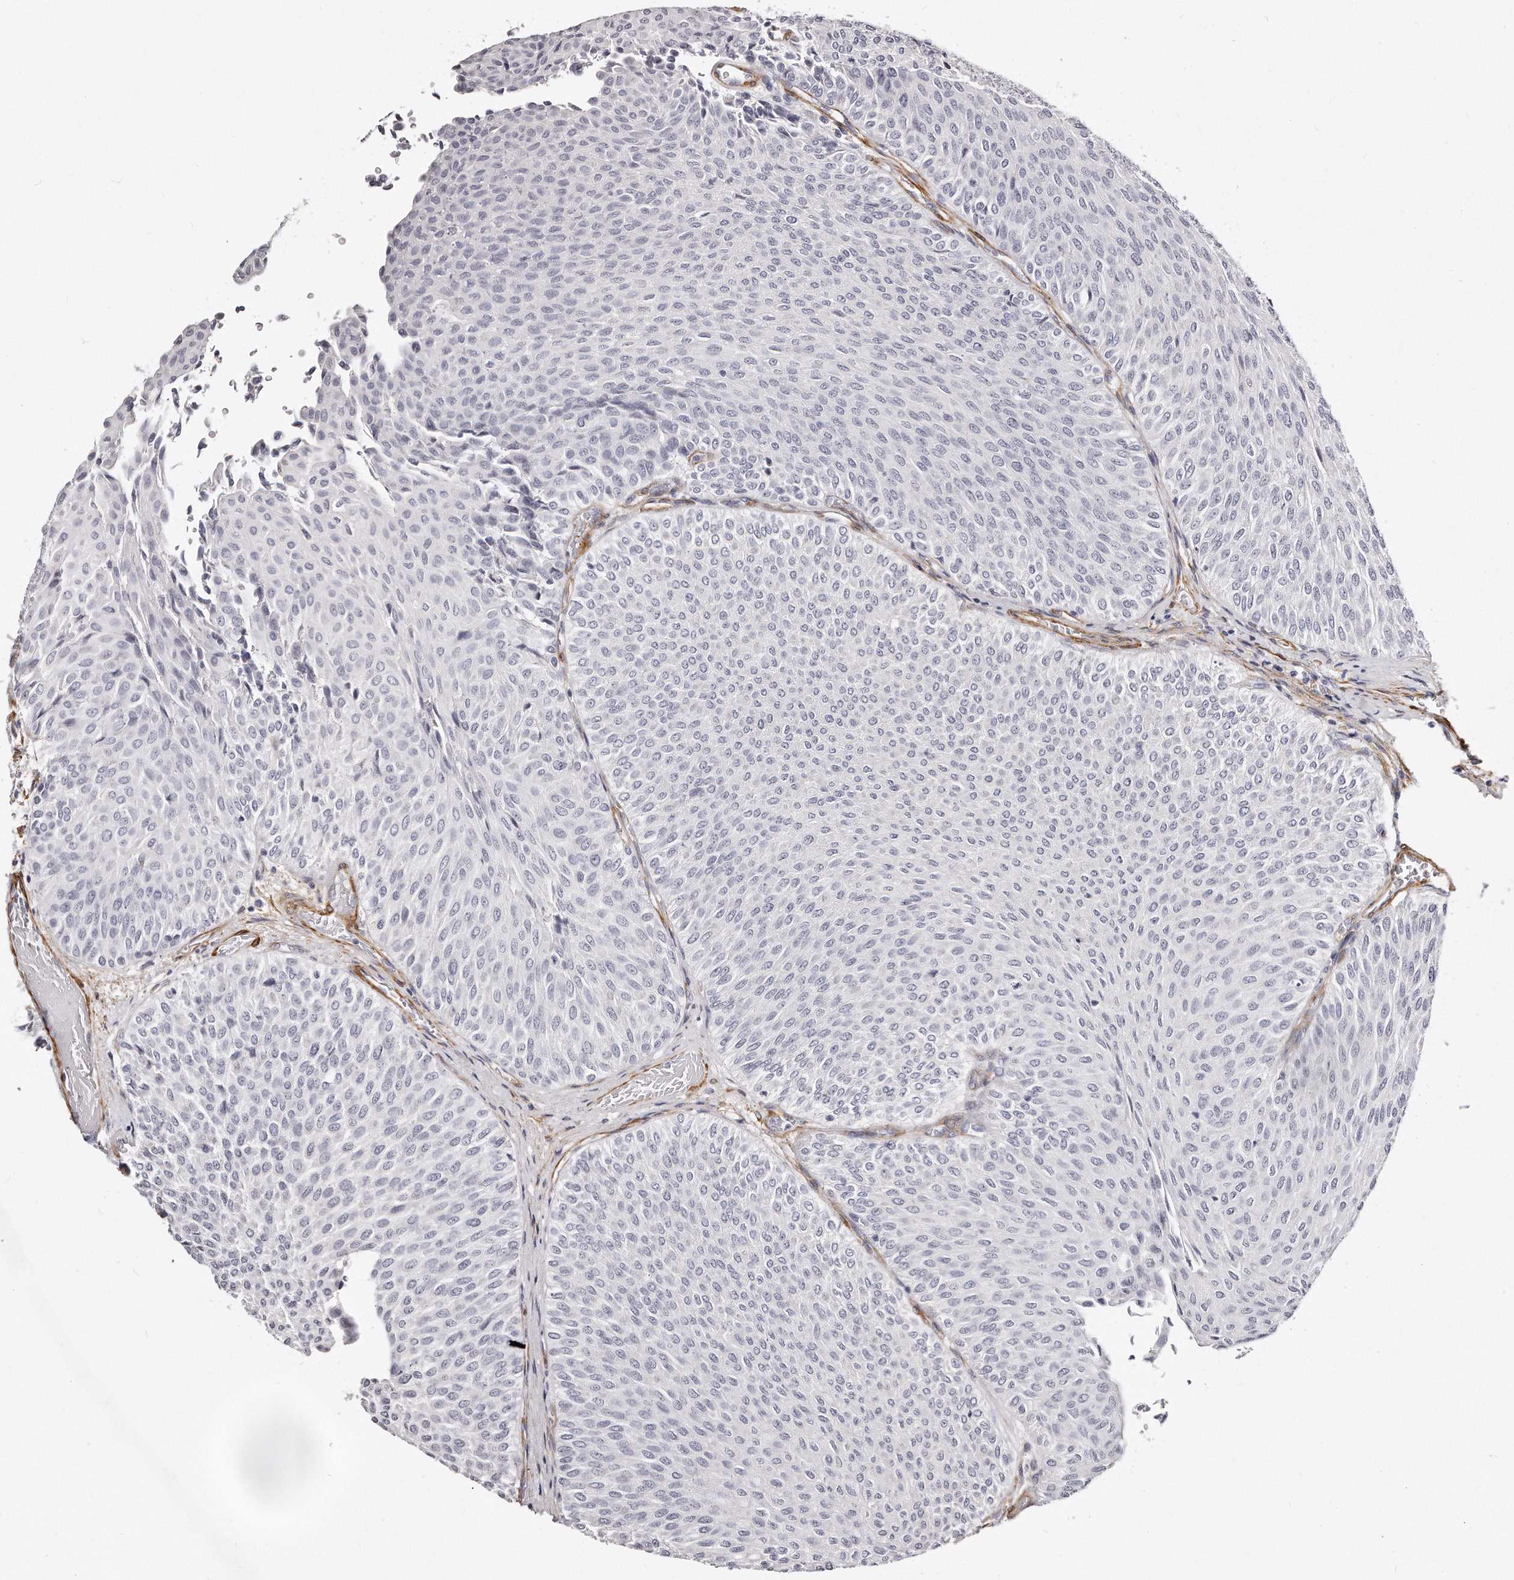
{"staining": {"intensity": "negative", "quantity": "none", "location": "none"}, "tissue": "urothelial cancer", "cell_type": "Tumor cells", "image_type": "cancer", "snomed": [{"axis": "morphology", "description": "Urothelial carcinoma, Low grade"}, {"axis": "topography", "description": "Urinary bladder"}], "caption": "There is no significant staining in tumor cells of urothelial carcinoma (low-grade). (DAB (3,3'-diaminobenzidine) IHC visualized using brightfield microscopy, high magnification).", "gene": "LMOD1", "patient": {"sex": "male", "age": 78}}